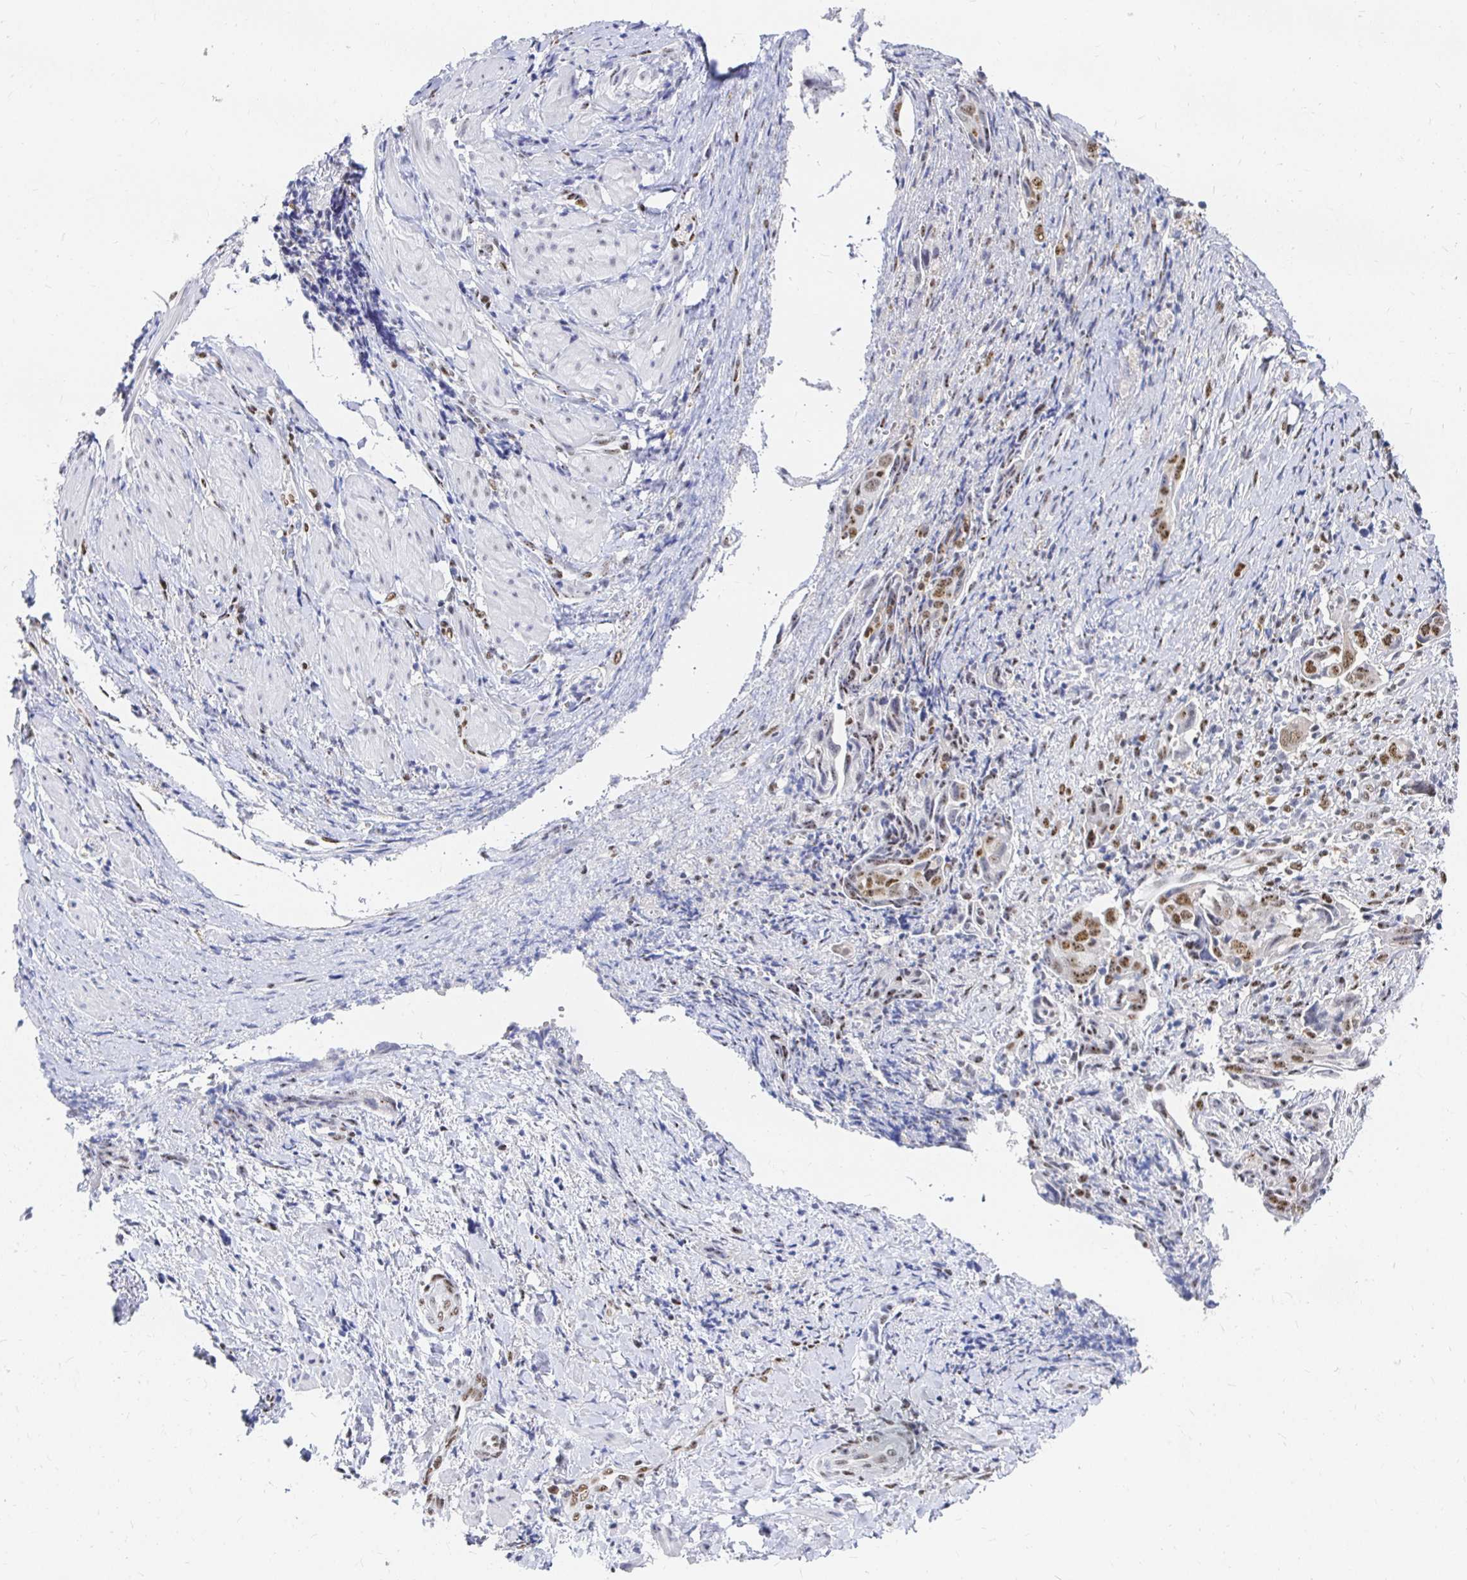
{"staining": {"intensity": "moderate", "quantity": ">75%", "location": "nuclear"}, "tissue": "ovarian cancer", "cell_type": "Tumor cells", "image_type": "cancer", "snomed": [{"axis": "morphology", "description": "Carcinoma, endometroid"}, {"axis": "topography", "description": "Ovary"}], "caption": "Immunohistochemistry histopathology image of human ovarian cancer (endometroid carcinoma) stained for a protein (brown), which exhibits medium levels of moderate nuclear expression in about >75% of tumor cells.", "gene": "CLIC3", "patient": {"sex": "female", "age": 70}}